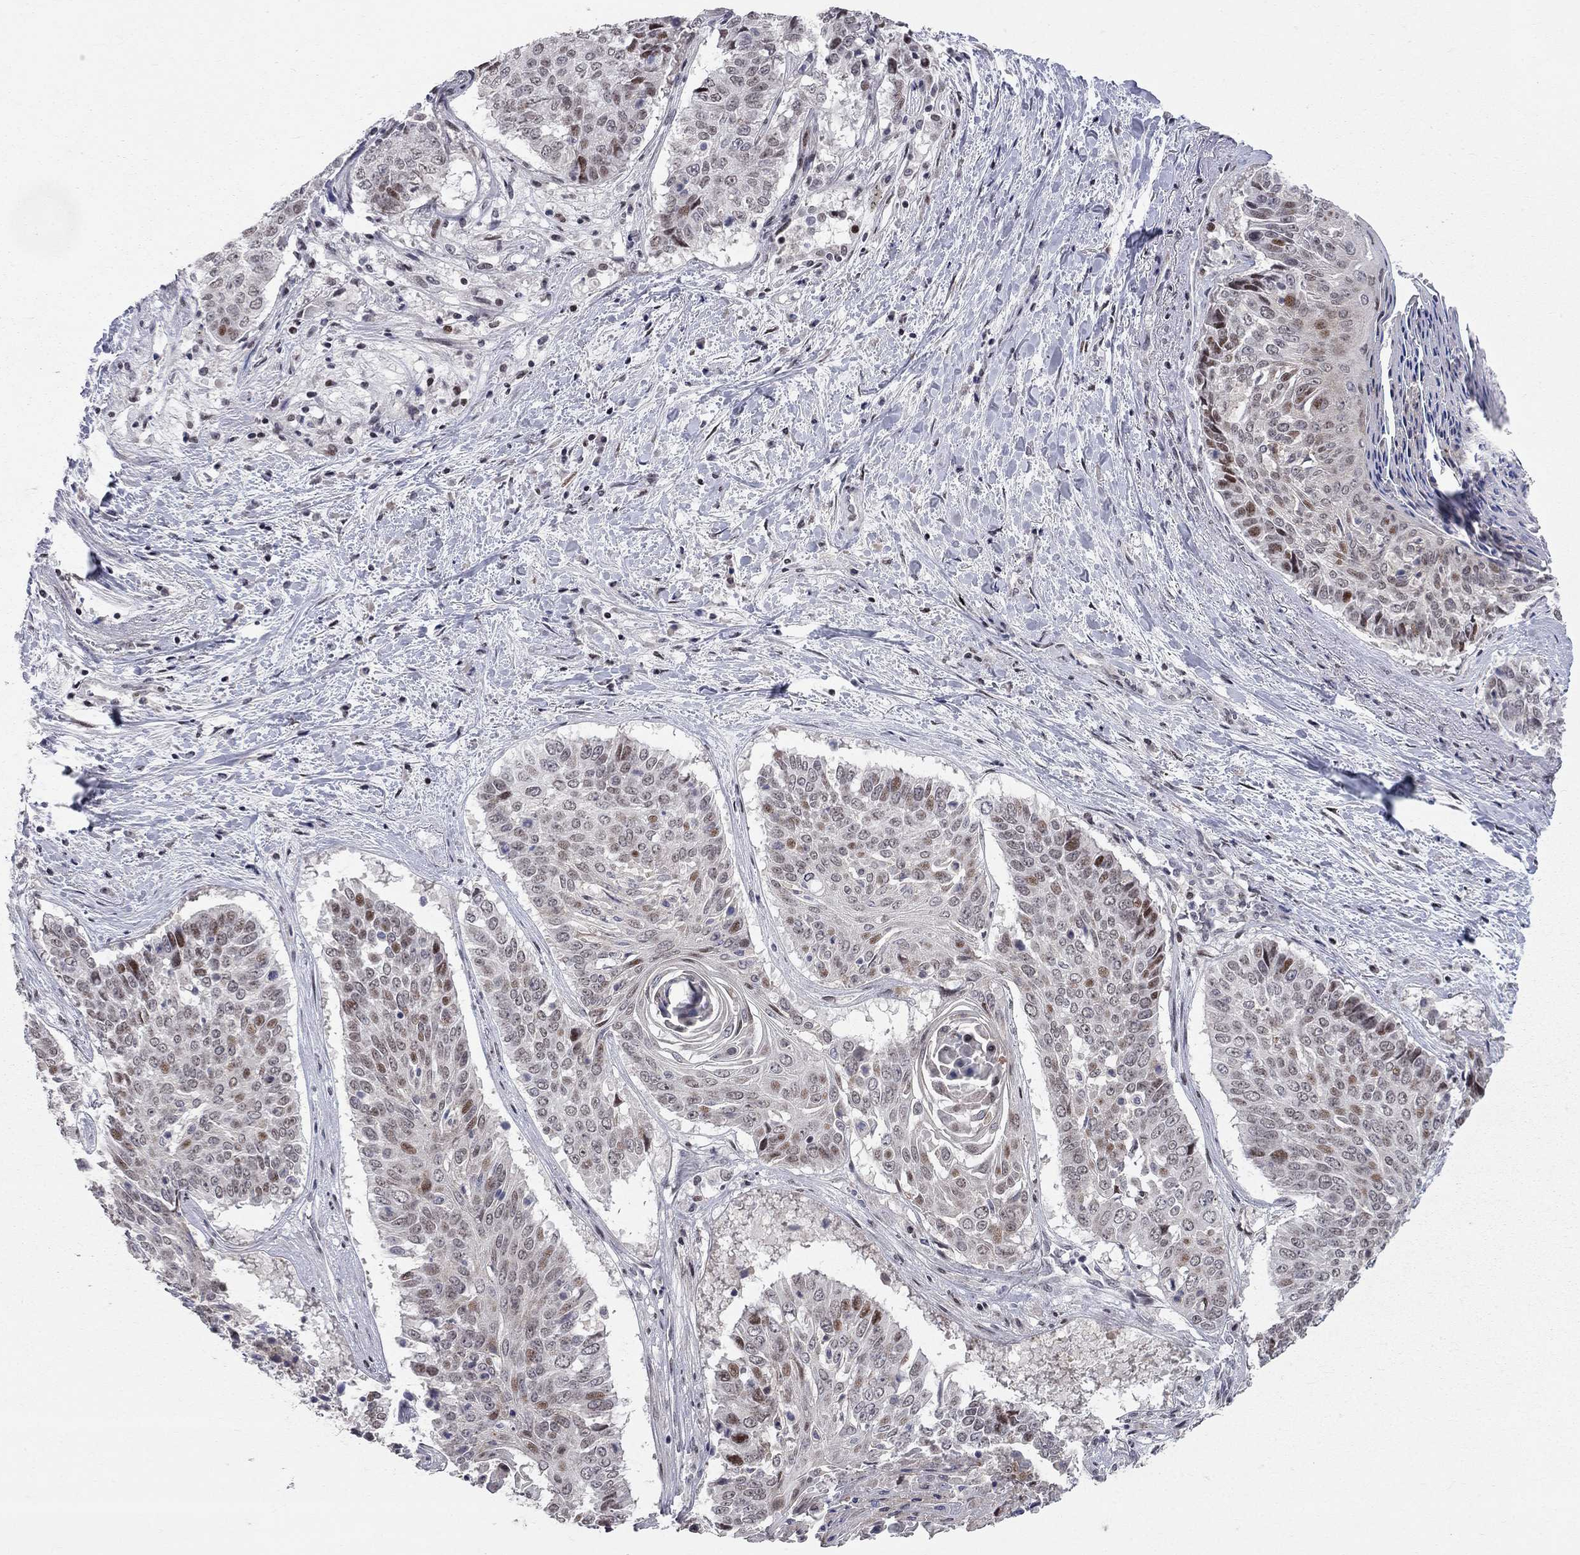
{"staining": {"intensity": "strong", "quantity": "<25%", "location": "nuclear"}, "tissue": "lung cancer", "cell_type": "Tumor cells", "image_type": "cancer", "snomed": [{"axis": "morphology", "description": "Squamous cell carcinoma, NOS"}, {"axis": "topography", "description": "Lung"}], "caption": "Lung cancer stained with IHC demonstrates strong nuclear staining in approximately <25% of tumor cells.", "gene": "HDAC3", "patient": {"sex": "male", "age": 64}}